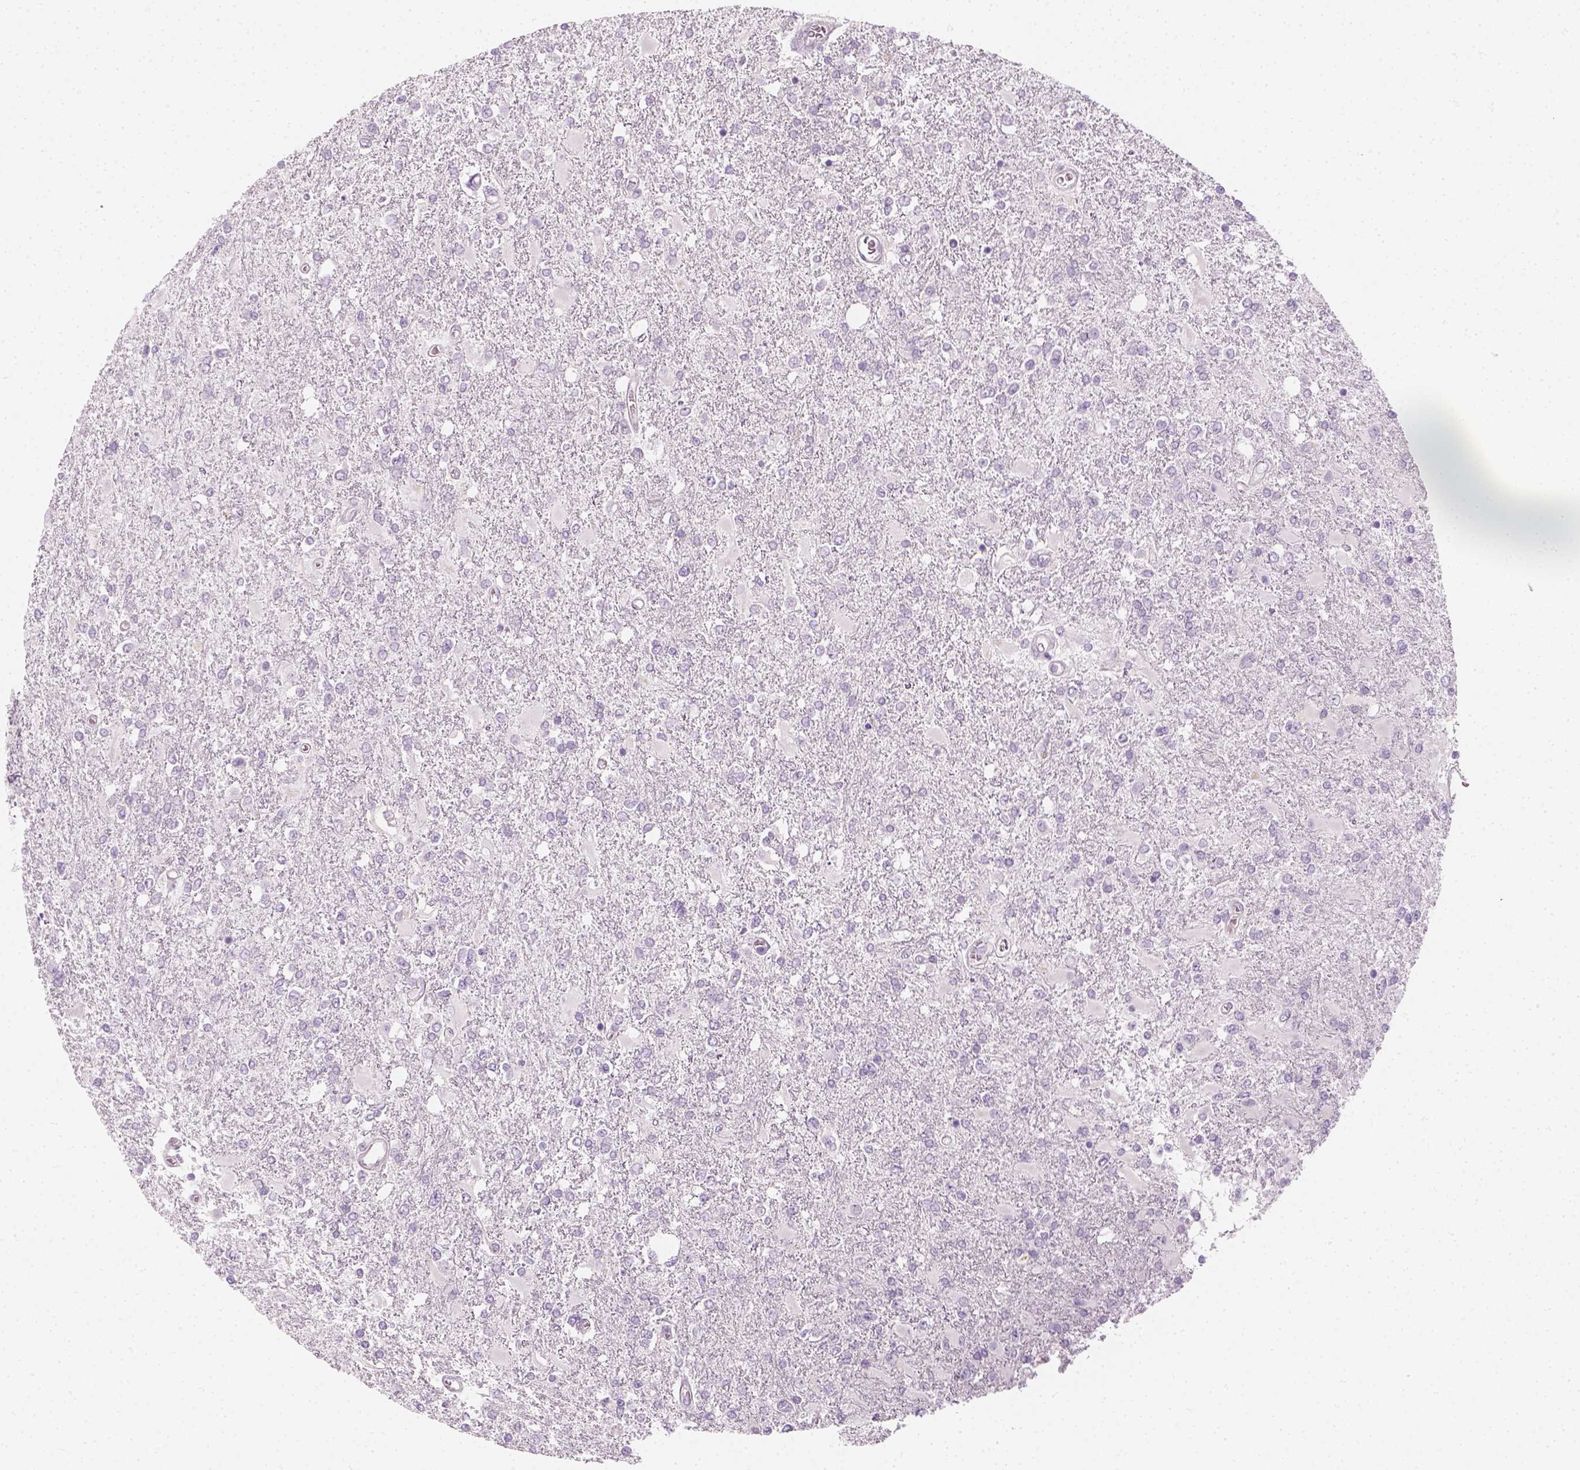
{"staining": {"intensity": "negative", "quantity": "none", "location": "none"}, "tissue": "glioma", "cell_type": "Tumor cells", "image_type": "cancer", "snomed": [{"axis": "morphology", "description": "Glioma, malignant, High grade"}, {"axis": "topography", "description": "Cerebral cortex"}], "caption": "Micrograph shows no significant protein expression in tumor cells of glioma.", "gene": "PRAME", "patient": {"sex": "male", "age": 79}}